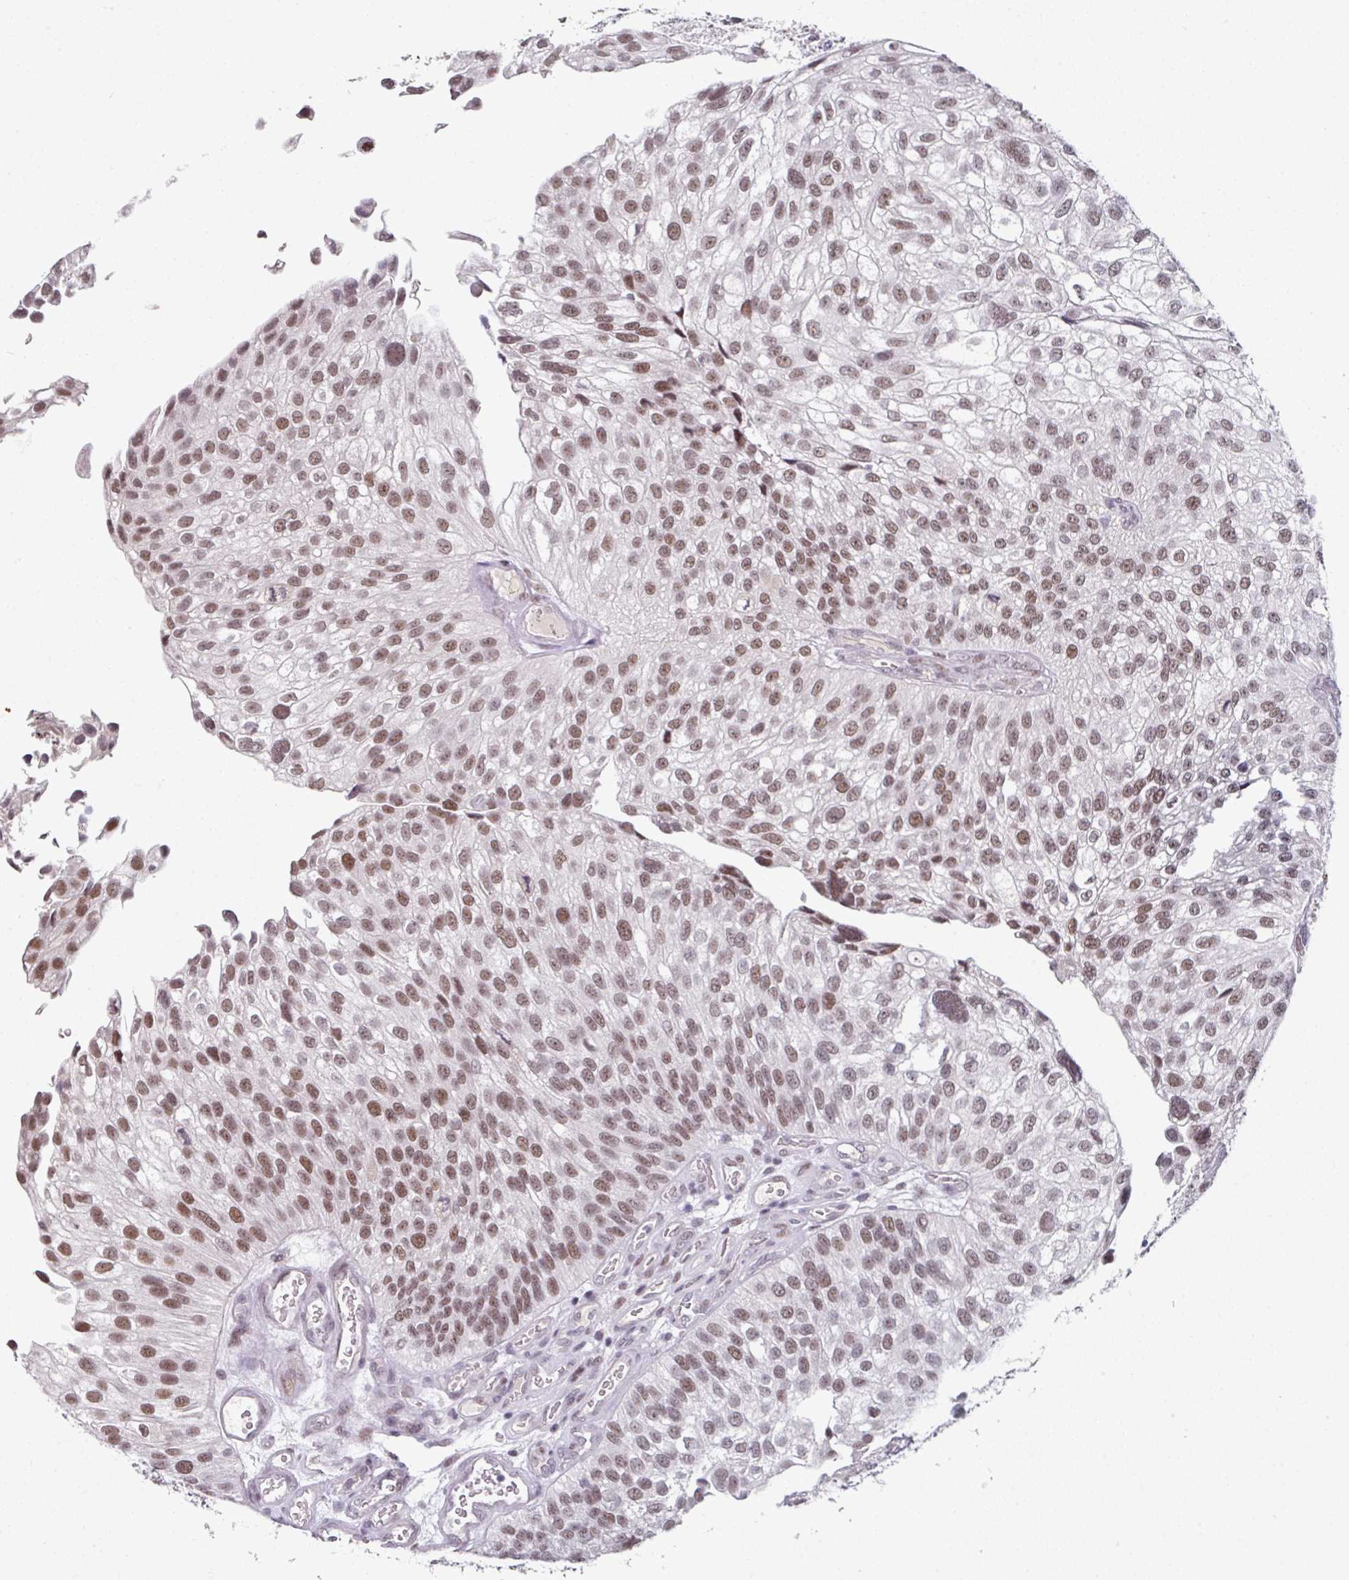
{"staining": {"intensity": "moderate", "quantity": ">75%", "location": "nuclear"}, "tissue": "urothelial cancer", "cell_type": "Tumor cells", "image_type": "cancer", "snomed": [{"axis": "morphology", "description": "Urothelial carcinoma, NOS"}, {"axis": "topography", "description": "Urinary bladder"}], "caption": "Urothelial cancer tissue demonstrates moderate nuclear staining in approximately >75% of tumor cells", "gene": "ELK1", "patient": {"sex": "male", "age": 87}}